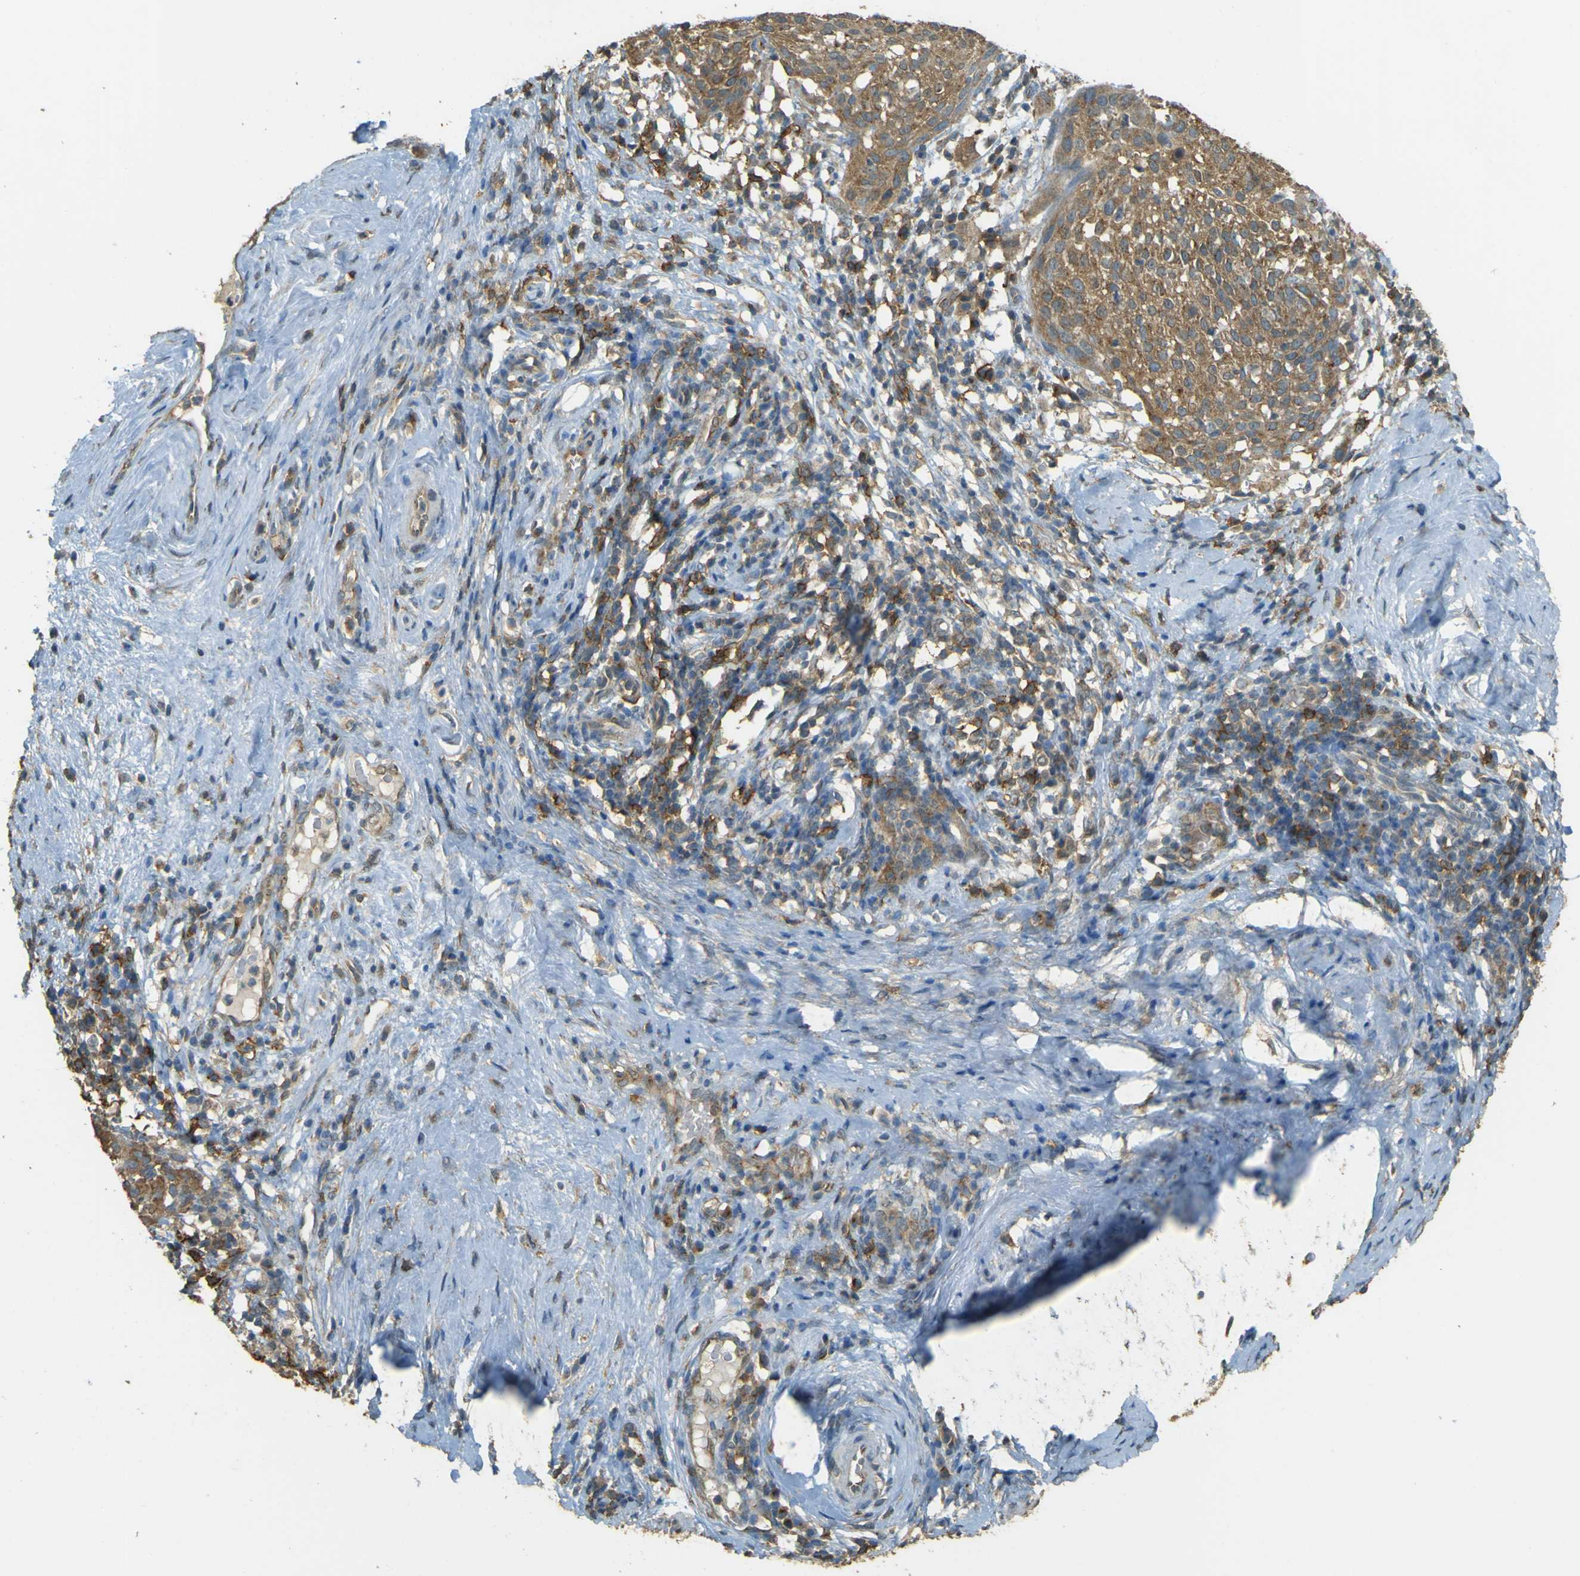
{"staining": {"intensity": "moderate", "quantity": ">75%", "location": "cytoplasmic/membranous"}, "tissue": "cervical cancer", "cell_type": "Tumor cells", "image_type": "cancer", "snomed": [{"axis": "morphology", "description": "Squamous cell carcinoma, NOS"}, {"axis": "topography", "description": "Cervix"}], "caption": "Immunohistochemistry (IHC) image of squamous cell carcinoma (cervical) stained for a protein (brown), which demonstrates medium levels of moderate cytoplasmic/membranous expression in approximately >75% of tumor cells.", "gene": "GOLGA1", "patient": {"sex": "female", "age": 51}}